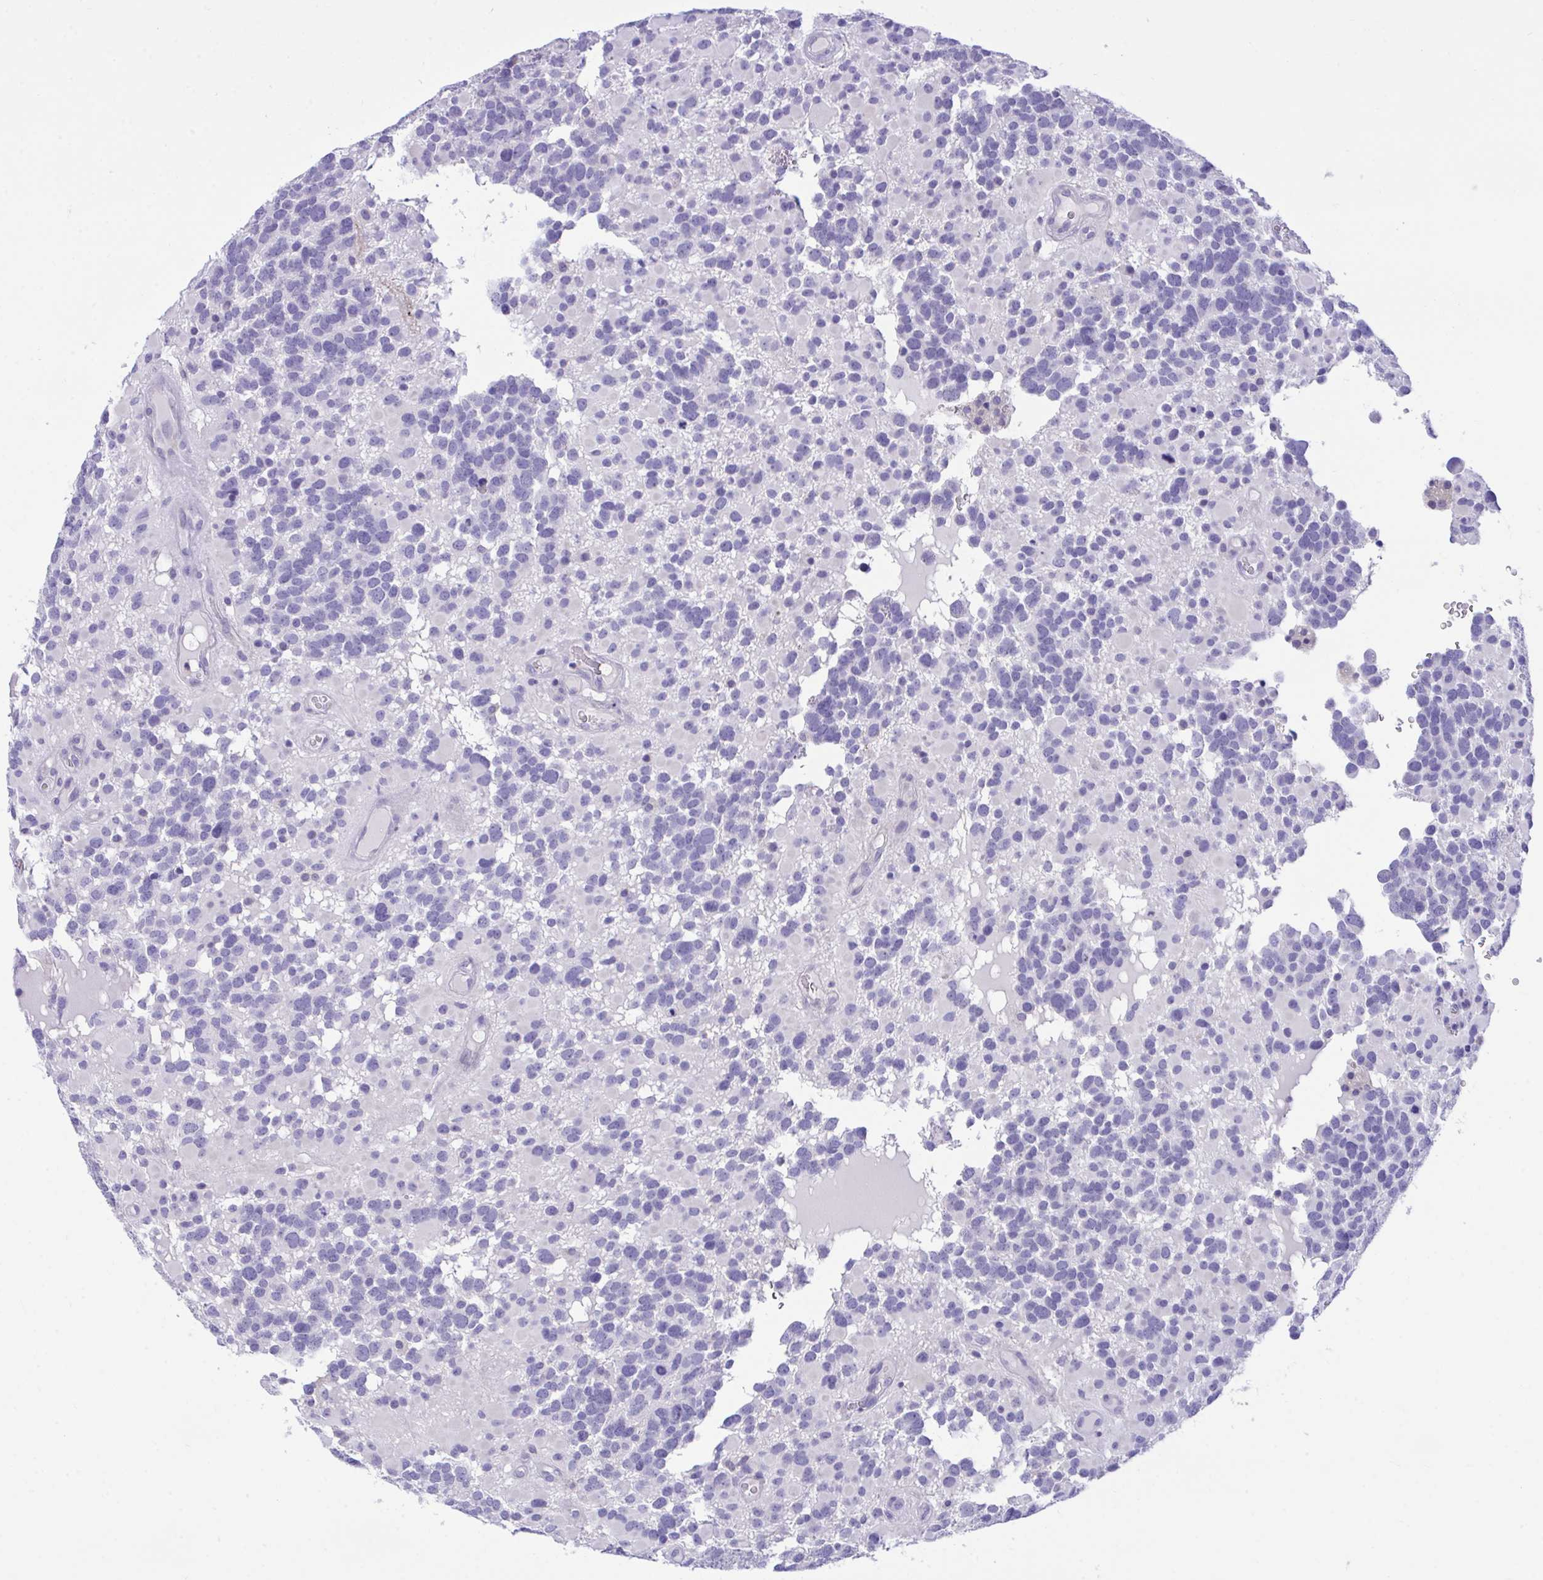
{"staining": {"intensity": "negative", "quantity": "none", "location": "none"}, "tissue": "glioma", "cell_type": "Tumor cells", "image_type": "cancer", "snomed": [{"axis": "morphology", "description": "Glioma, malignant, High grade"}, {"axis": "topography", "description": "Brain"}], "caption": "DAB (3,3'-diaminobenzidine) immunohistochemical staining of human high-grade glioma (malignant) shows no significant expression in tumor cells.", "gene": "PLEKHH1", "patient": {"sex": "female", "age": 40}}